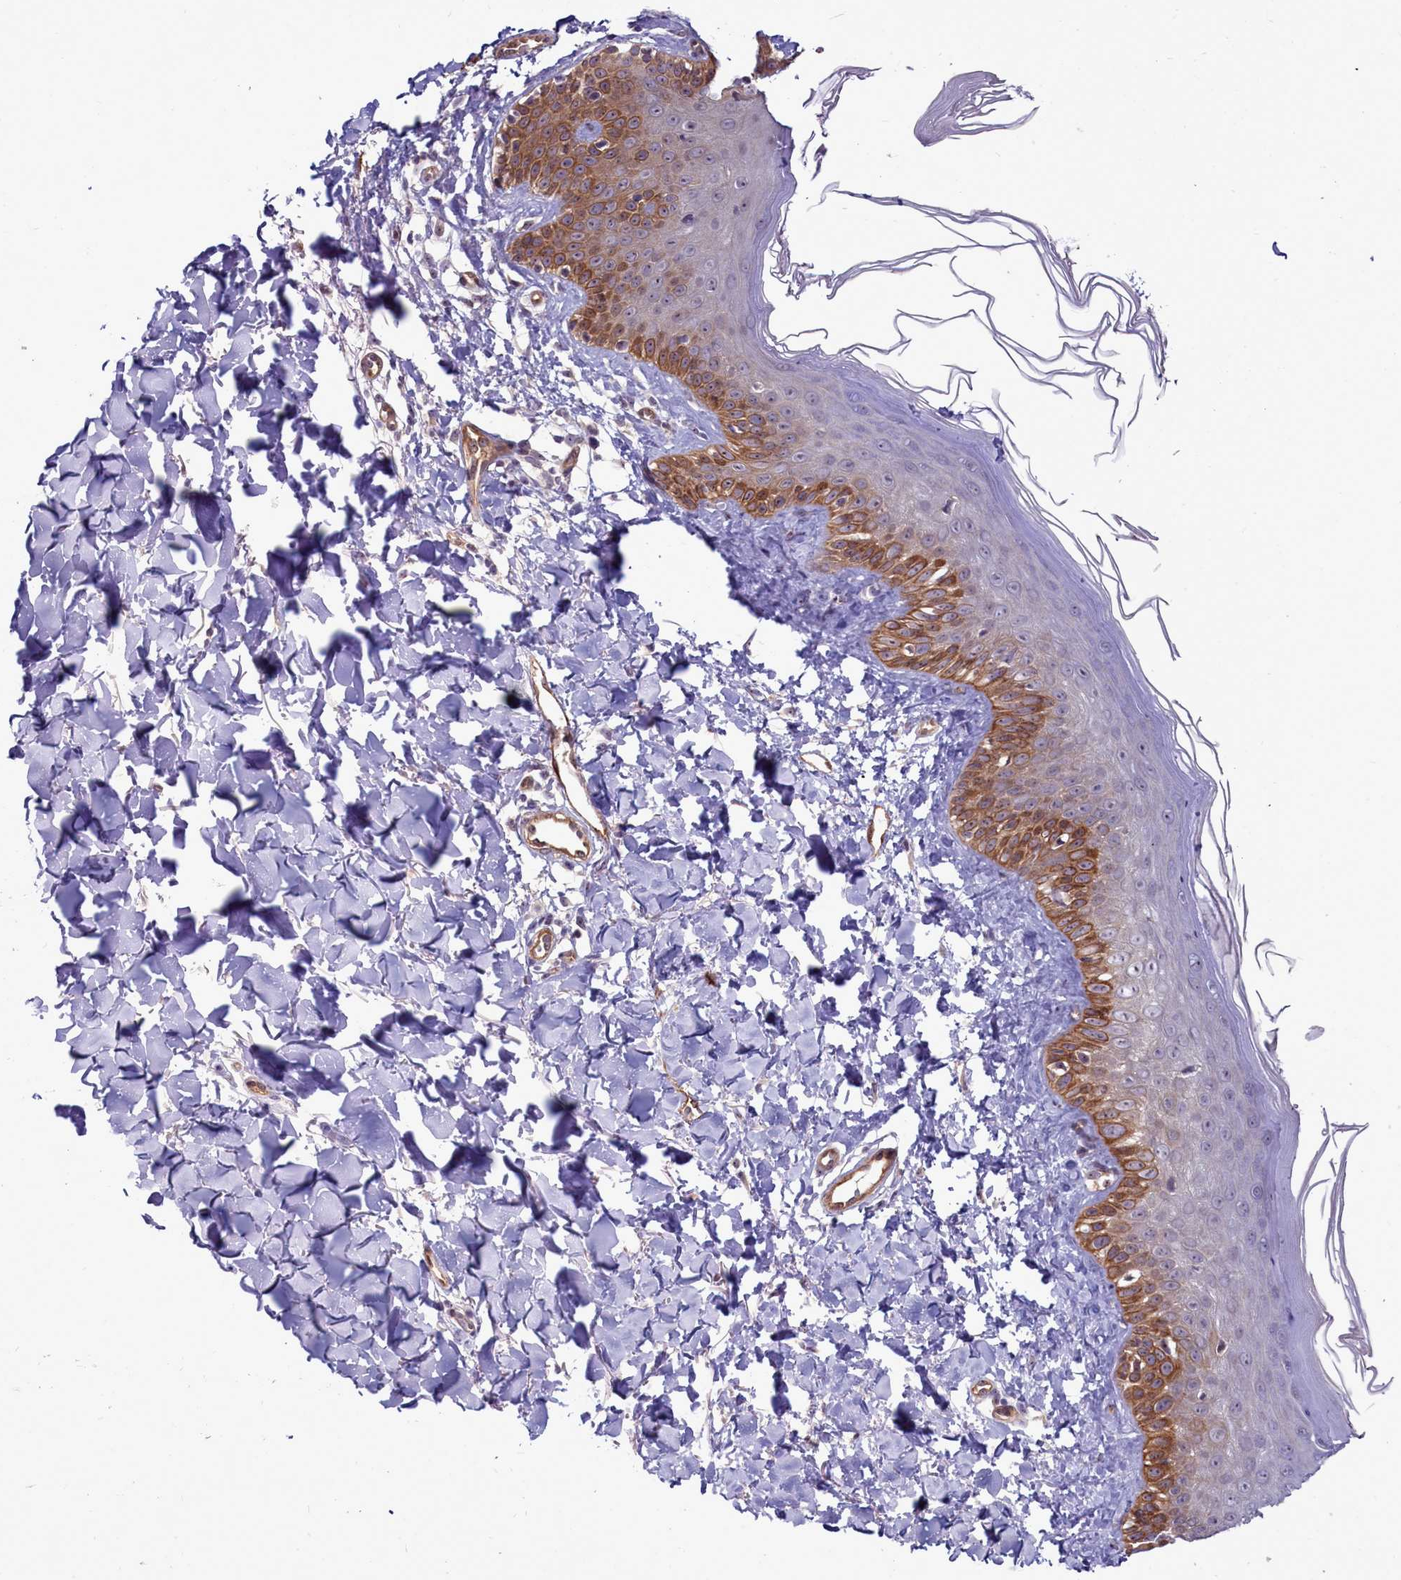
{"staining": {"intensity": "negative", "quantity": "none", "location": "none"}, "tissue": "skin", "cell_type": "Fibroblasts", "image_type": "normal", "snomed": [{"axis": "morphology", "description": "Normal tissue, NOS"}, {"axis": "topography", "description": "Skin"}], "caption": "DAB (3,3'-diaminobenzidine) immunohistochemical staining of normal skin displays no significant staining in fibroblasts.", "gene": "BCAR1", "patient": {"sex": "male", "age": 52}}